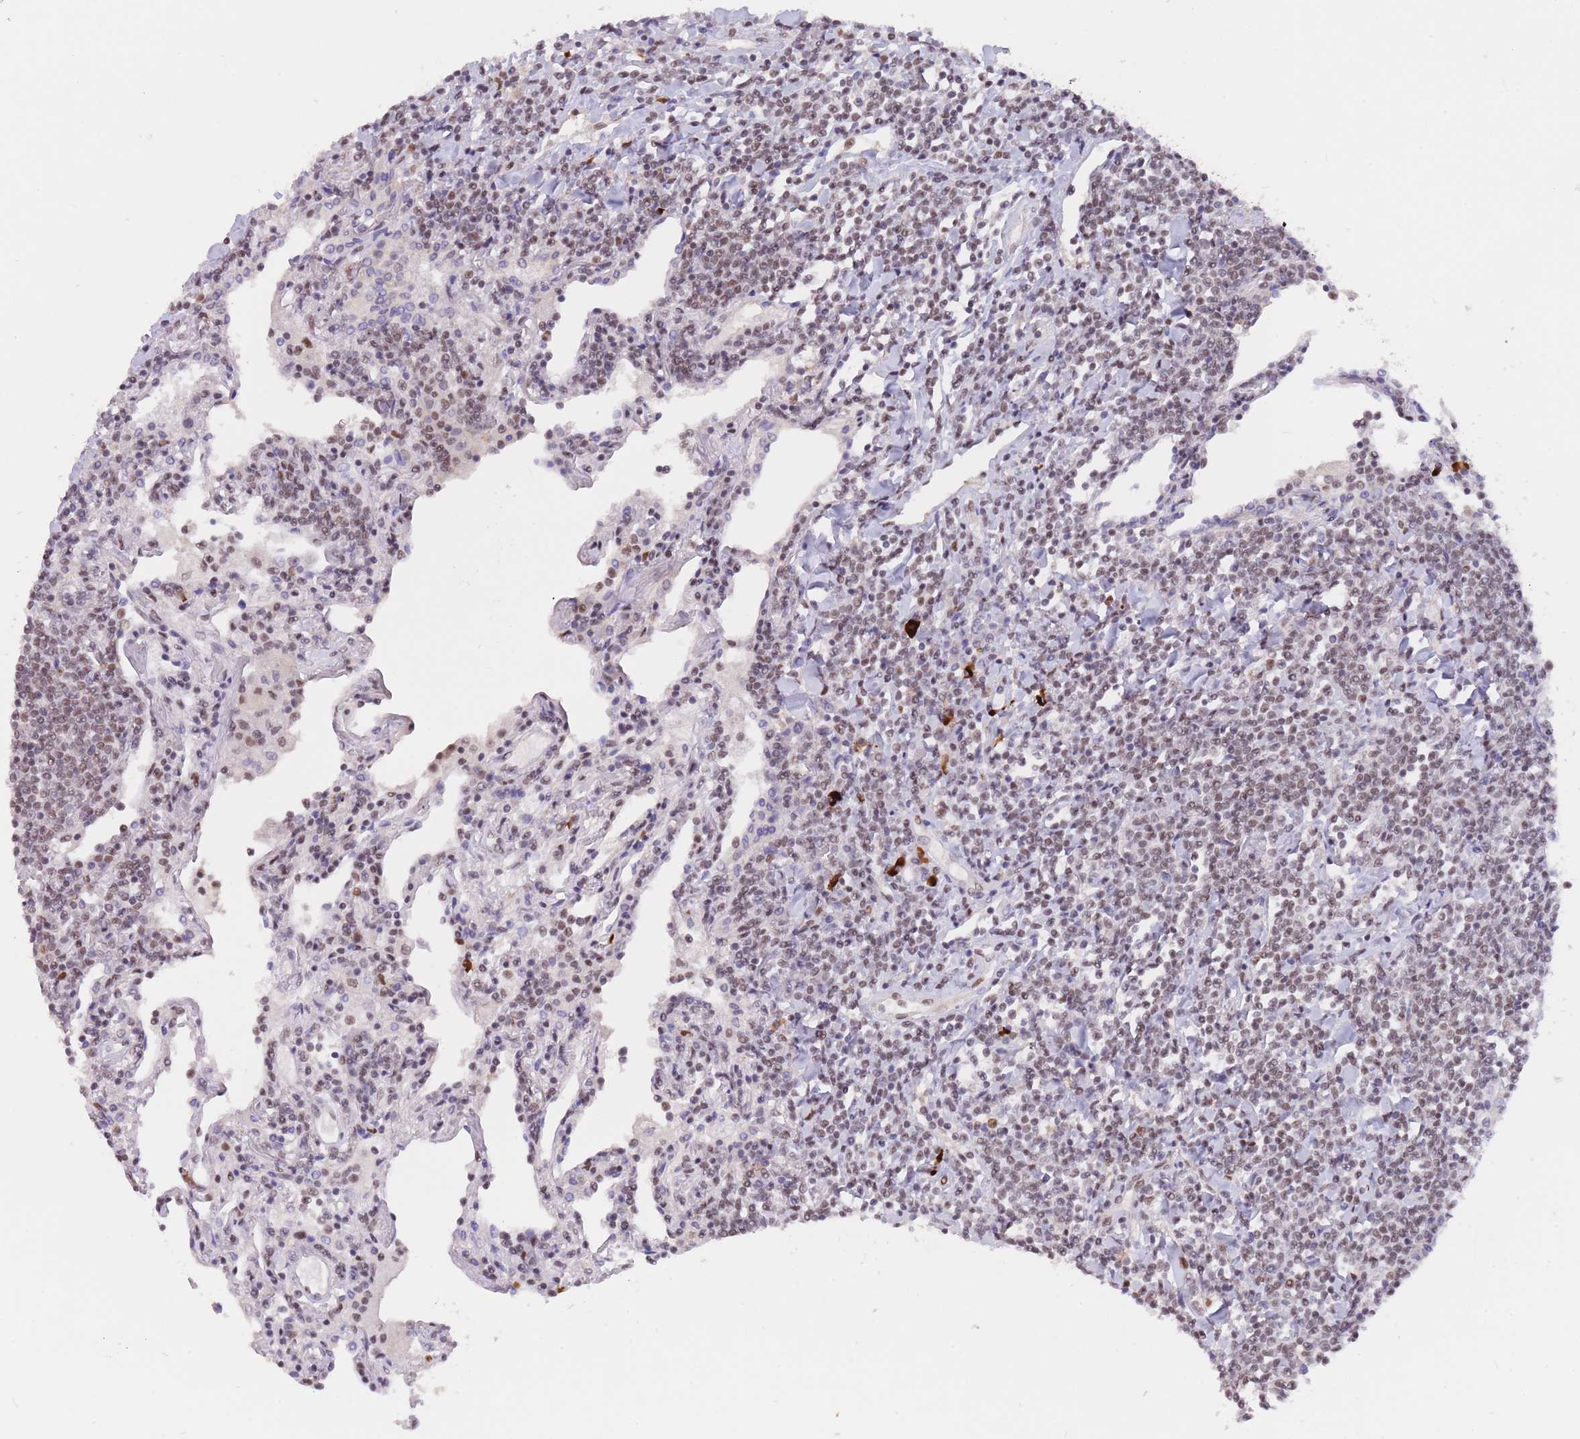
{"staining": {"intensity": "weak", "quantity": ">75%", "location": "nuclear"}, "tissue": "lymphoma", "cell_type": "Tumor cells", "image_type": "cancer", "snomed": [{"axis": "morphology", "description": "Malignant lymphoma, non-Hodgkin's type, Low grade"}, {"axis": "topography", "description": "Lung"}], "caption": "Lymphoma stained with a brown dye reveals weak nuclear positive staining in about >75% of tumor cells.", "gene": "SMAD9", "patient": {"sex": "female", "age": 71}}